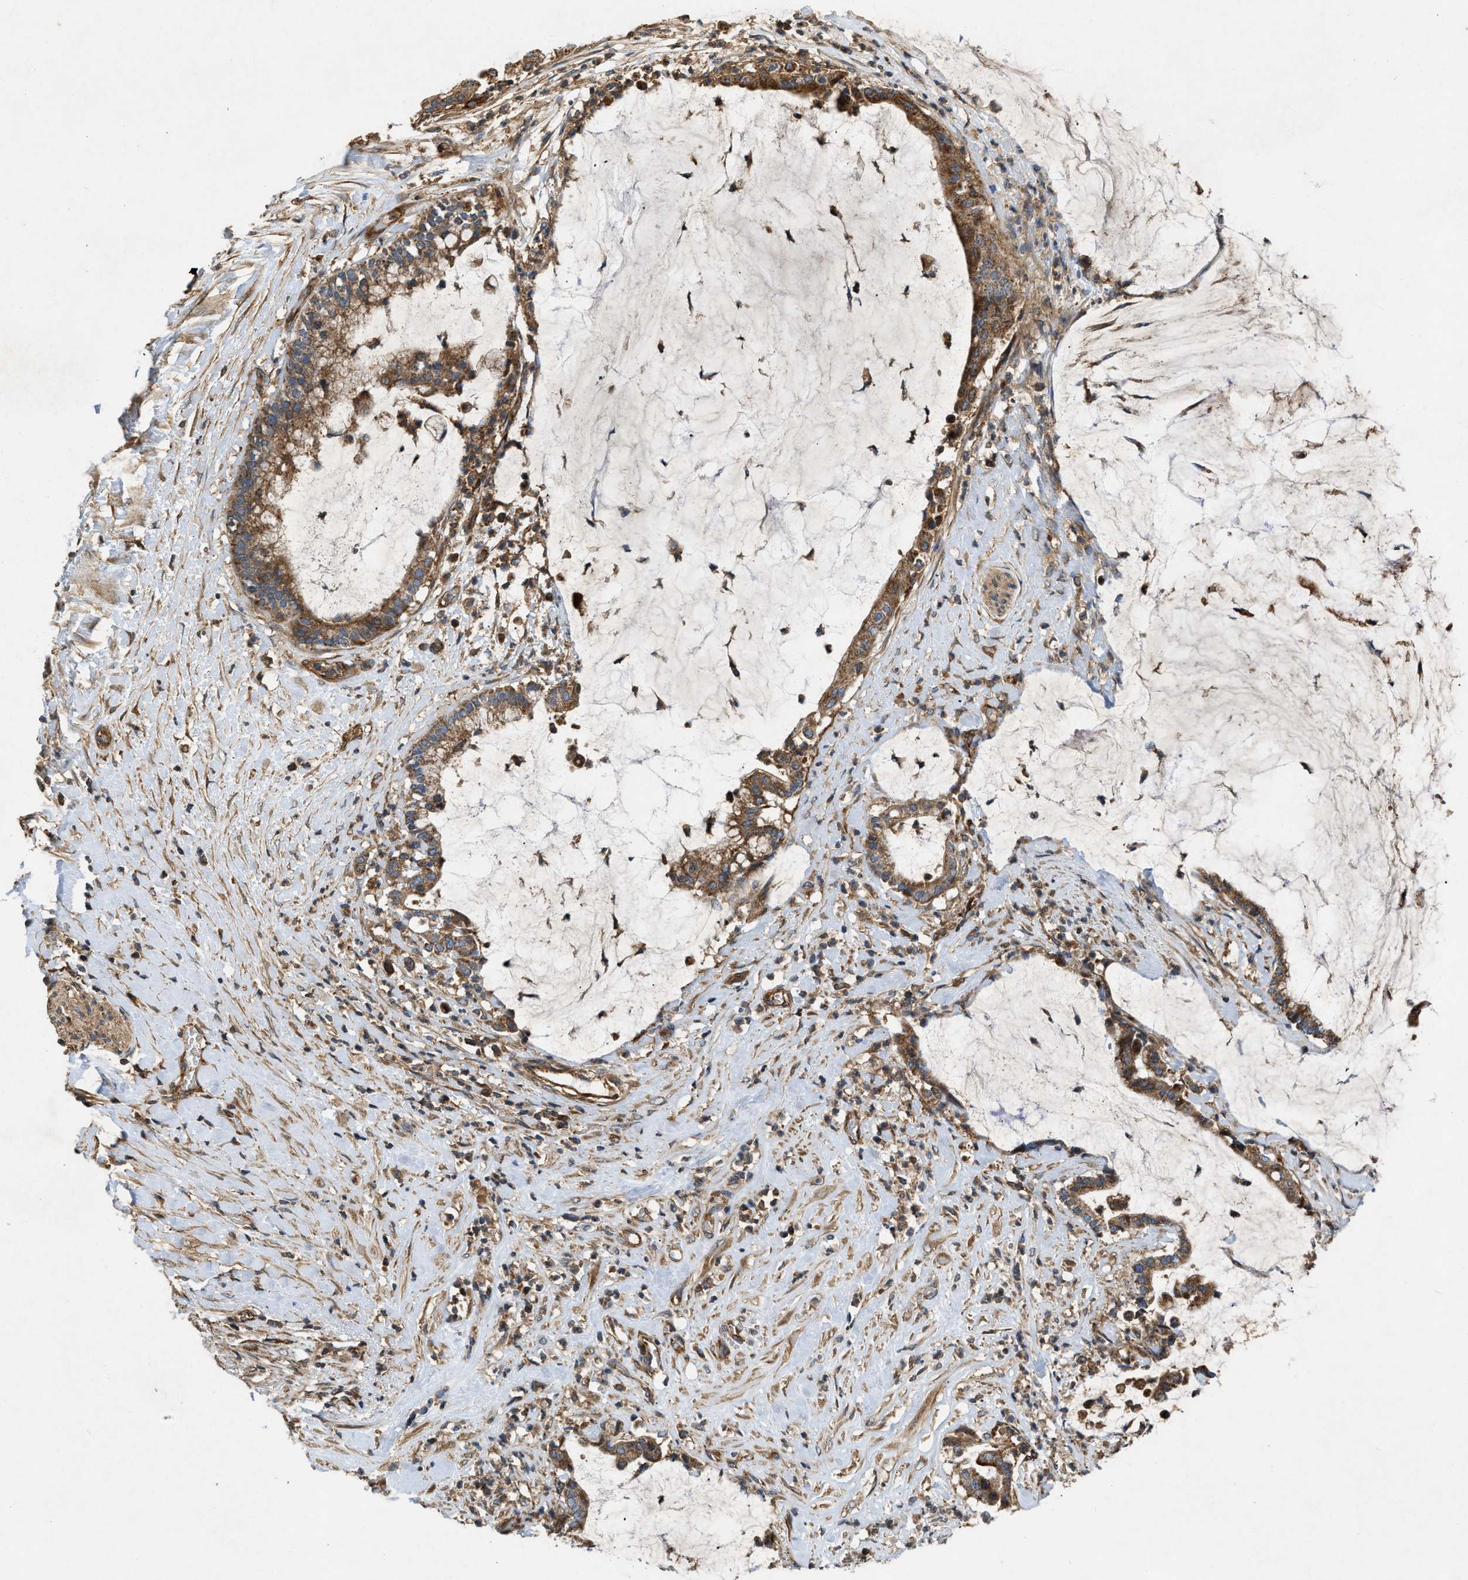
{"staining": {"intensity": "strong", "quantity": ">75%", "location": "cytoplasmic/membranous"}, "tissue": "pancreatic cancer", "cell_type": "Tumor cells", "image_type": "cancer", "snomed": [{"axis": "morphology", "description": "Adenocarcinoma, NOS"}, {"axis": "topography", "description": "Pancreas"}], "caption": "Protein expression analysis of pancreatic adenocarcinoma displays strong cytoplasmic/membranous expression in approximately >75% of tumor cells.", "gene": "GNB4", "patient": {"sex": "male", "age": 41}}